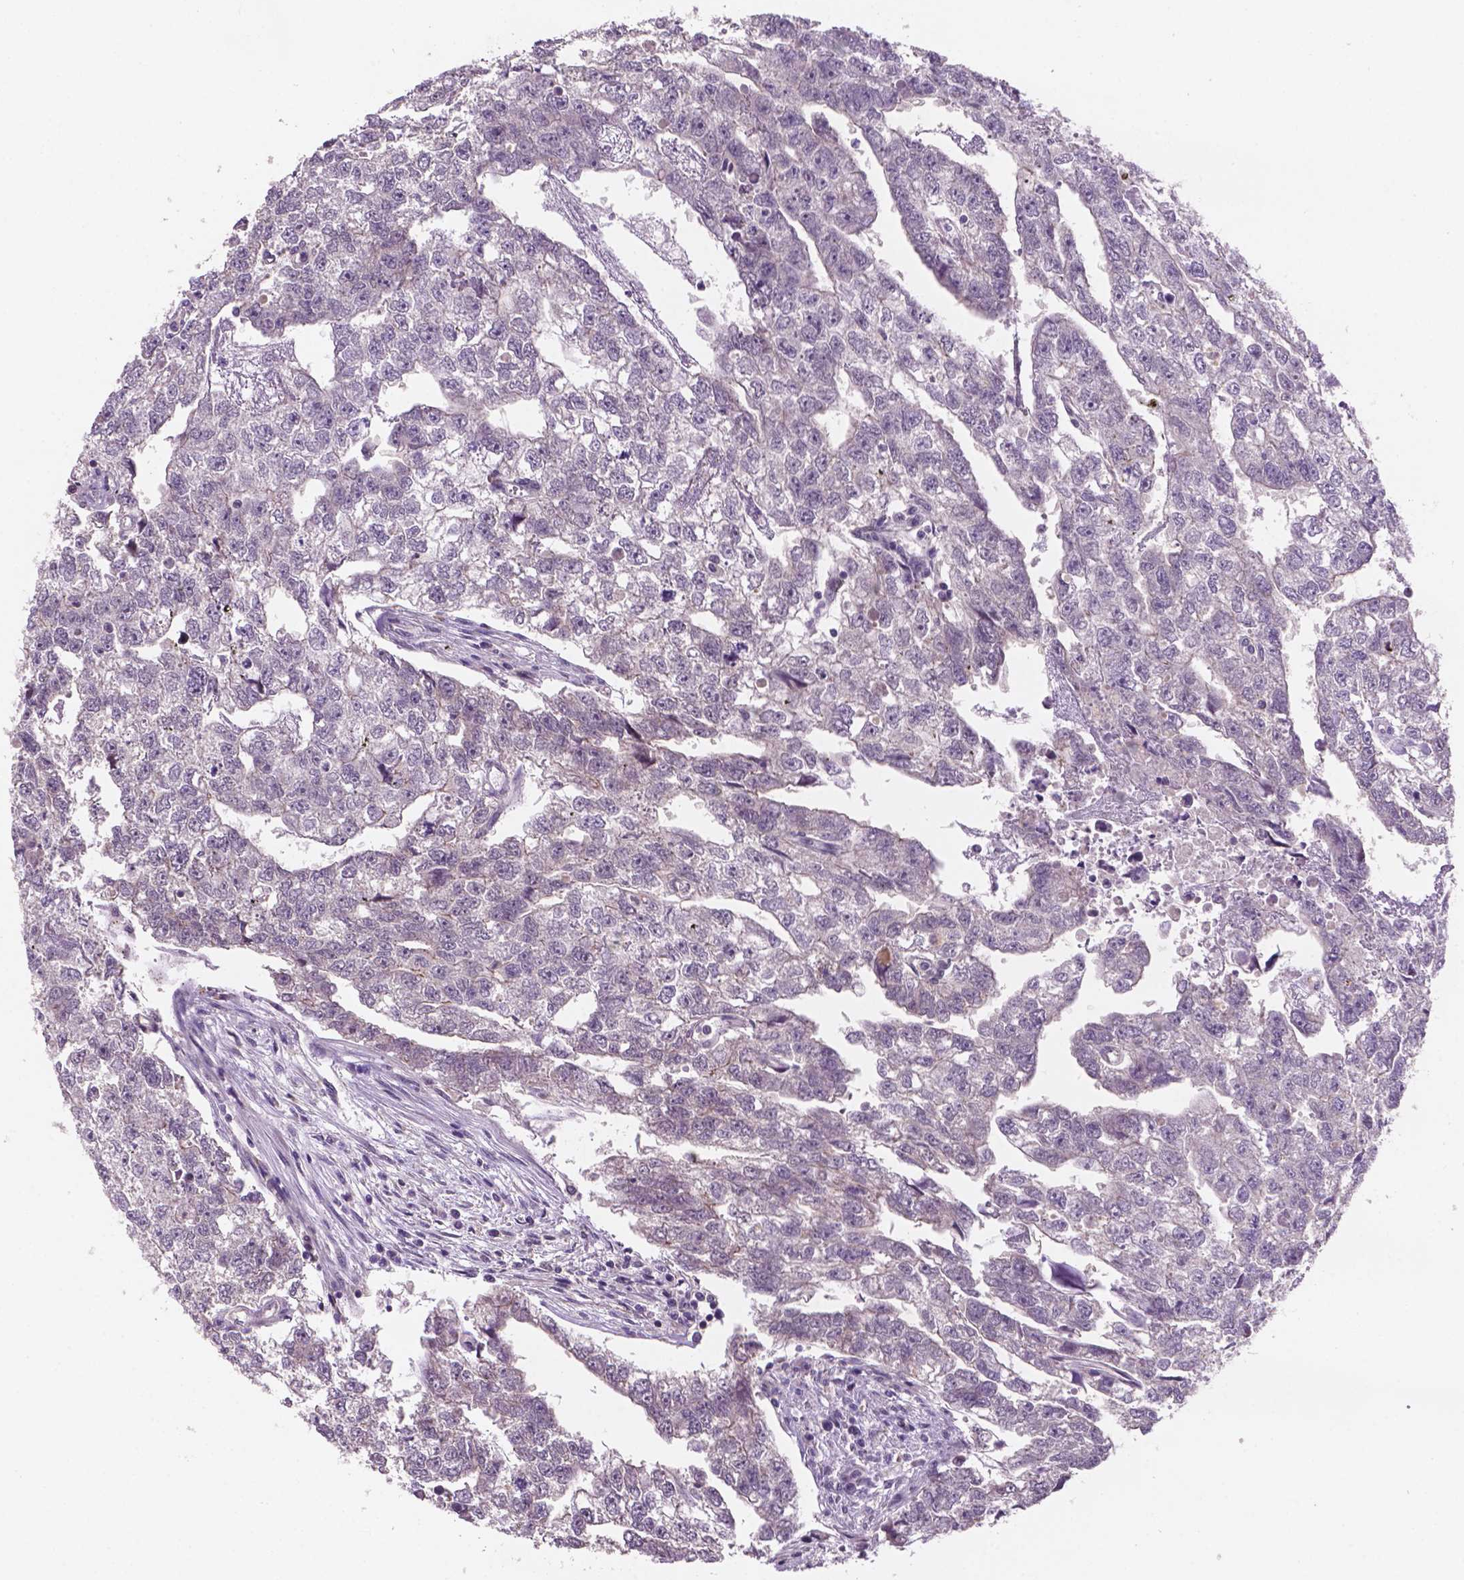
{"staining": {"intensity": "negative", "quantity": "none", "location": "none"}, "tissue": "testis cancer", "cell_type": "Tumor cells", "image_type": "cancer", "snomed": [{"axis": "morphology", "description": "Carcinoma, Embryonal, NOS"}, {"axis": "morphology", "description": "Teratoma, malignant, NOS"}, {"axis": "topography", "description": "Testis"}], "caption": "Immunohistochemical staining of testis cancer reveals no significant staining in tumor cells. (Stains: DAB (3,3'-diaminobenzidine) immunohistochemistry (IHC) with hematoxylin counter stain, Microscopy: brightfield microscopy at high magnification).", "gene": "GXYLT2", "patient": {"sex": "male", "age": 44}}